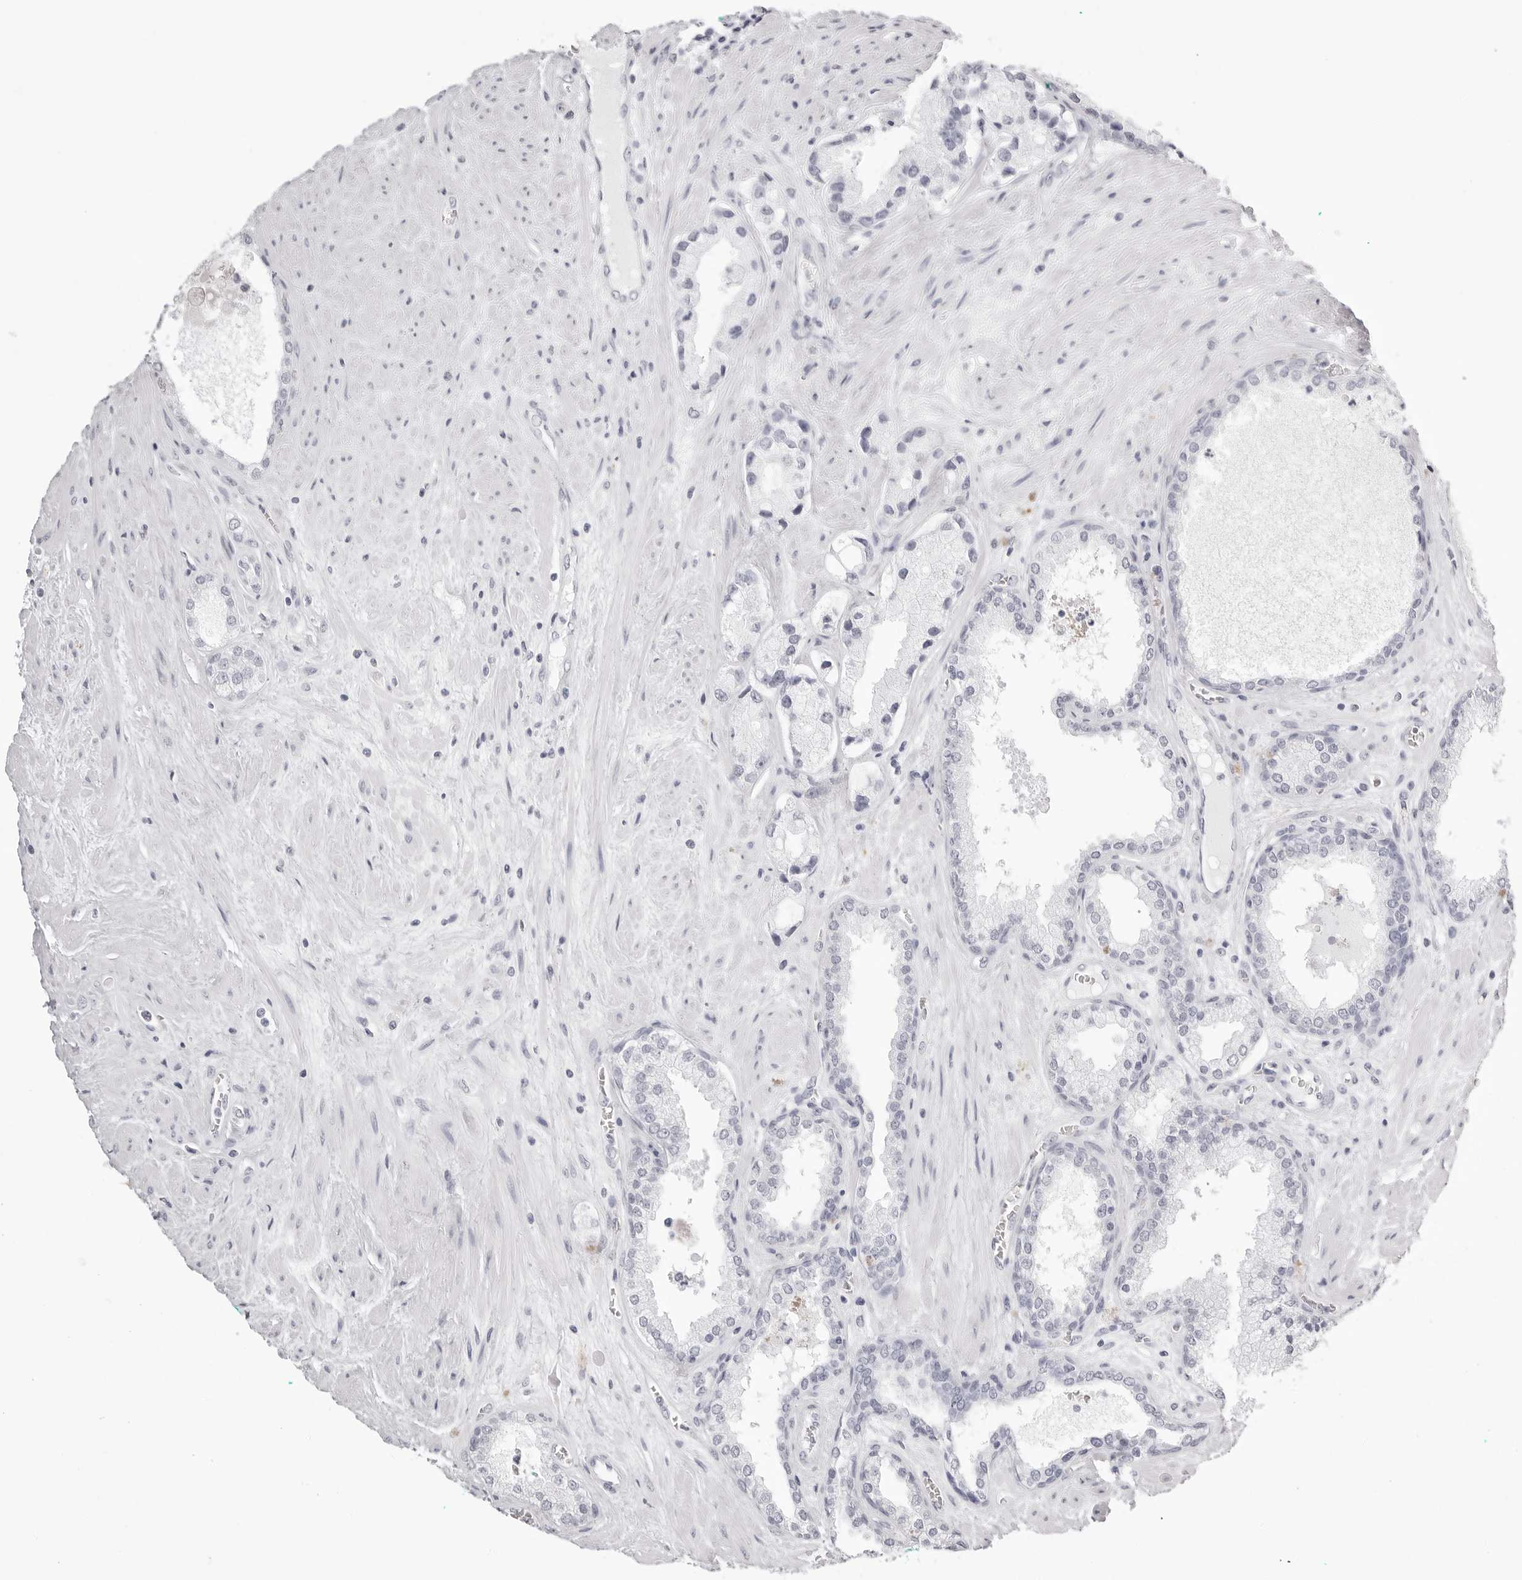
{"staining": {"intensity": "negative", "quantity": "none", "location": "none"}, "tissue": "prostate cancer", "cell_type": "Tumor cells", "image_type": "cancer", "snomed": [{"axis": "morphology", "description": "Adenocarcinoma, Low grade"}, {"axis": "topography", "description": "Prostate"}], "caption": "Immunohistochemical staining of prostate cancer exhibits no significant staining in tumor cells.", "gene": "RHO", "patient": {"sex": "male", "age": 62}}